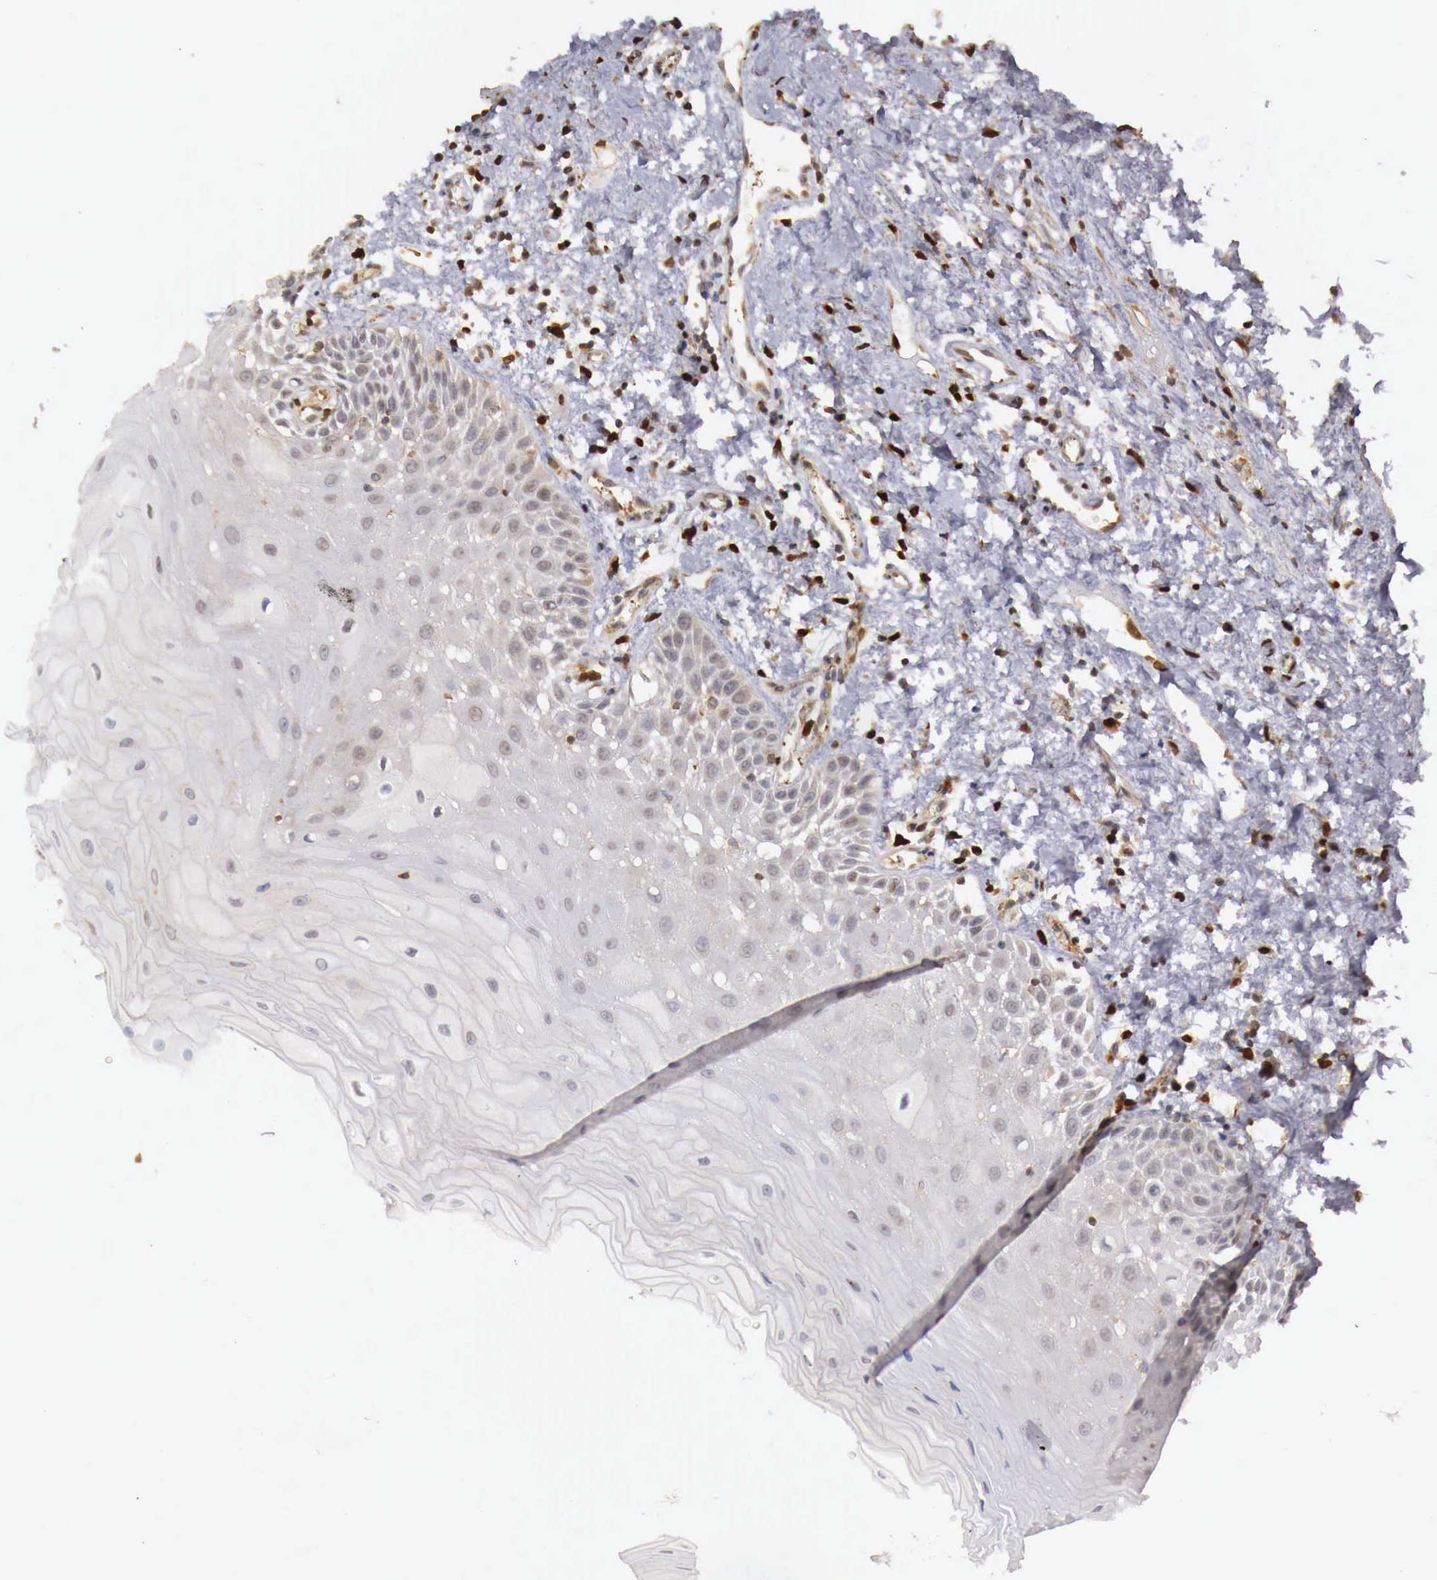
{"staining": {"intensity": "negative", "quantity": "none", "location": "none"}, "tissue": "oral mucosa", "cell_type": "Squamous epithelial cells", "image_type": "normal", "snomed": [{"axis": "morphology", "description": "Normal tissue, NOS"}, {"axis": "topography", "description": "Oral tissue"}], "caption": "Immunohistochemistry (IHC) histopathology image of unremarkable oral mucosa: oral mucosa stained with DAB (3,3'-diaminobenzidine) reveals no significant protein expression in squamous epithelial cells.", "gene": "KHDRBS2", "patient": {"sex": "male", "age": 54}}